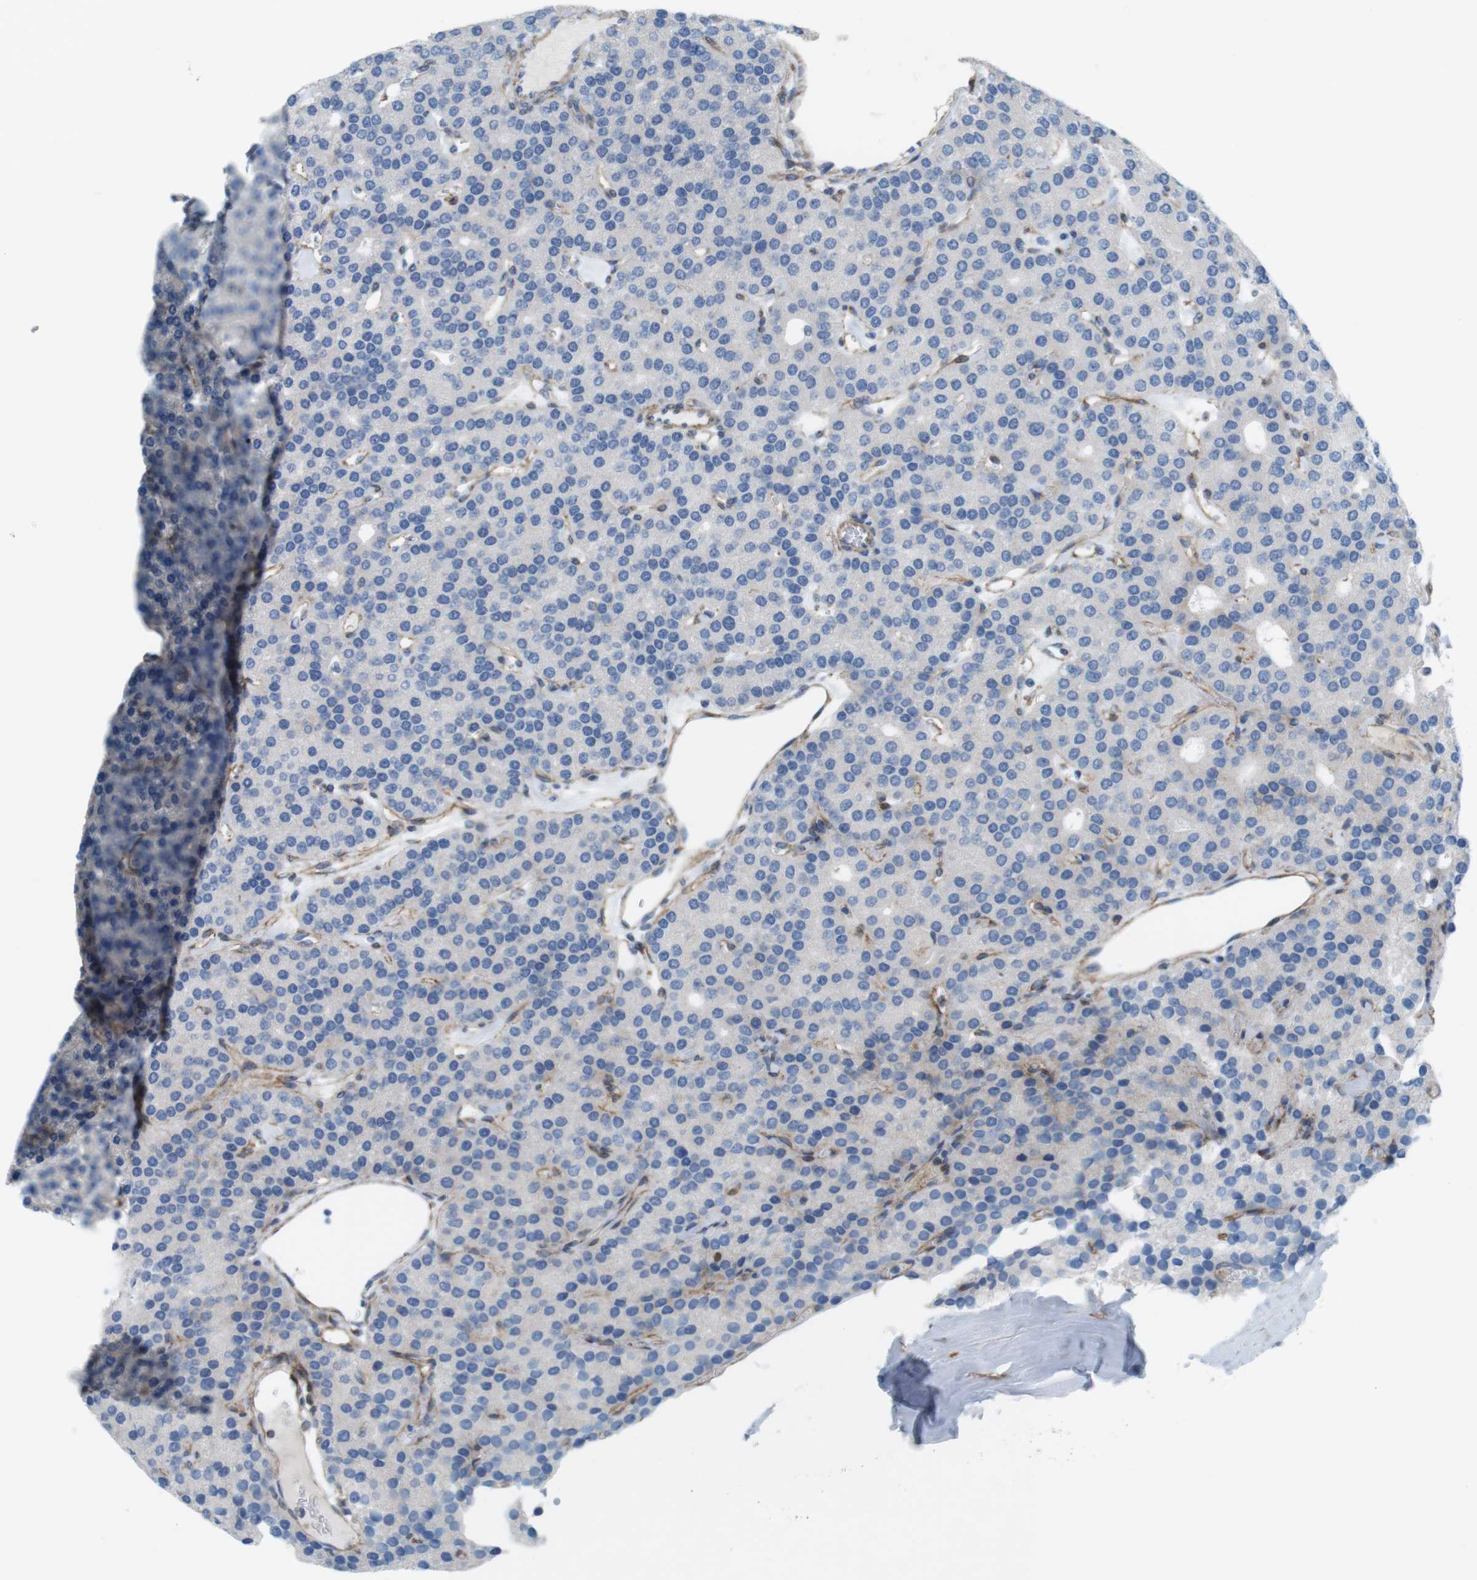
{"staining": {"intensity": "moderate", "quantity": "25%-75%", "location": "cytoplasmic/membranous"}, "tissue": "parathyroid gland", "cell_type": "Glandular cells", "image_type": "normal", "snomed": [{"axis": "morphology", "description": "Normal tissue, NOS"}, {"axis": "morphology", "description": "Adenoma, NOS"}, {"axis": "topography", "description": "Parathyroid gland"}], "caption": "DAB immunohistochemical staining of benign parathyroid gland demonstrates moderate cytoplasmic/membranous protein staining in about 25%-75% of glandular cells. The protein is stained brown, and the nuclei are stained in blue (DAB (3,3'-diaminobenzidine) IHC with brightfield microscopy, high magnification).", "gene": "MYH9", "patient": {"sex": "female", "age": 86}}